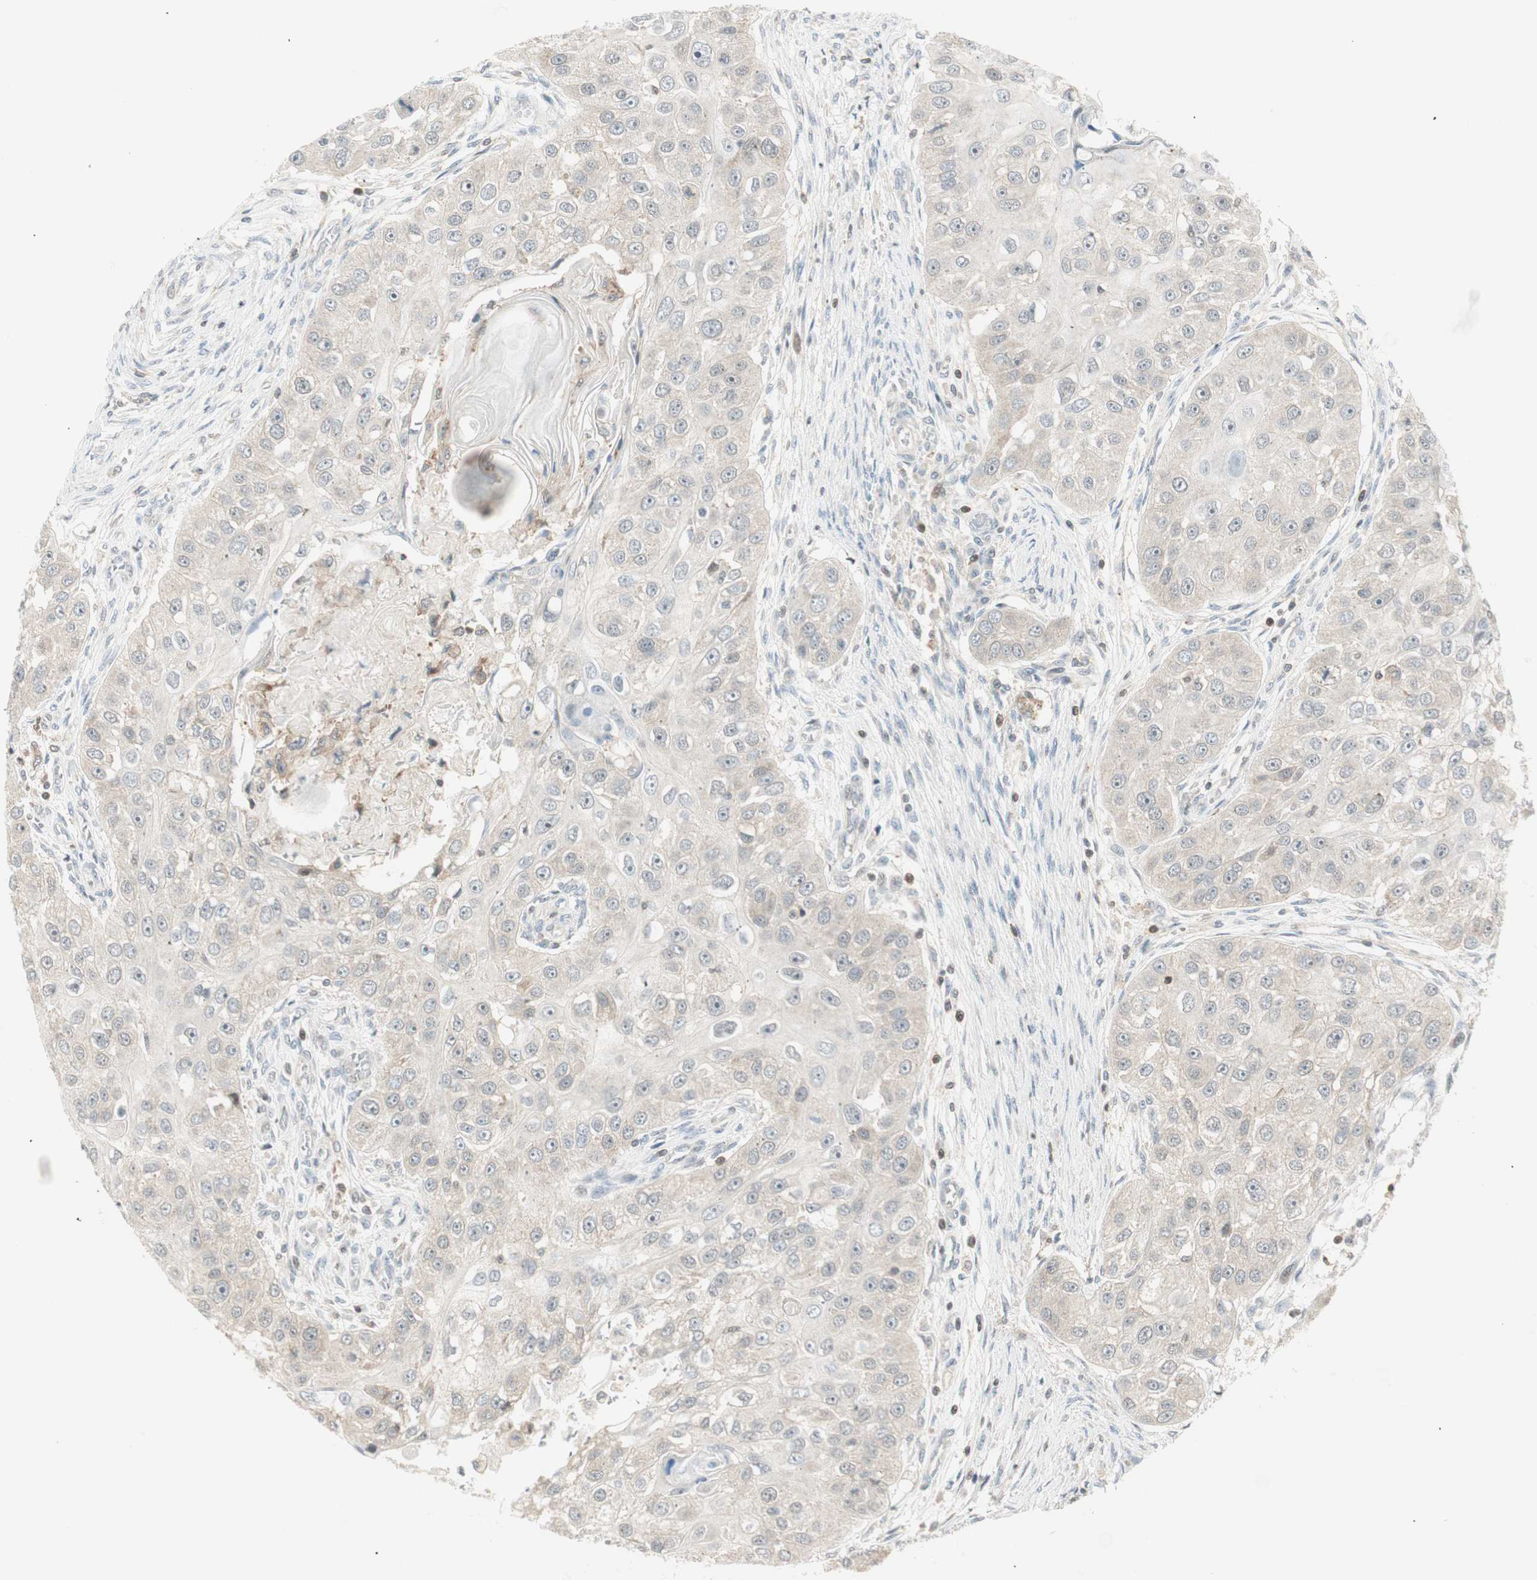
{"staining": {"intensity": "weak", "quantity": ">75%", "location": "cytoplasmic/membranous"}, "tissue": "head and neck cancer", "cell_type": "Tumor cells", "image_type": "cancer", "snomed": [{"axis": "morphology", "description": "Normal tissue, NOS"}, {"axis": "morphology", "description": "Squamous cell carcinoma, NOS"}, {"axis": "topography", "description": "Skeletal muscle"}, {"axis": "topography", "description": "Head-Neck"}], "caption": "The histopathology image displays a brown stain indicating the presence of a protein in the cytoplasmic/membranous of tumor cells in head and neck cancer (squamous cell carcinoma).", "gene": "PPP1CA", "patient": {"sex": "male", "age": 51}}